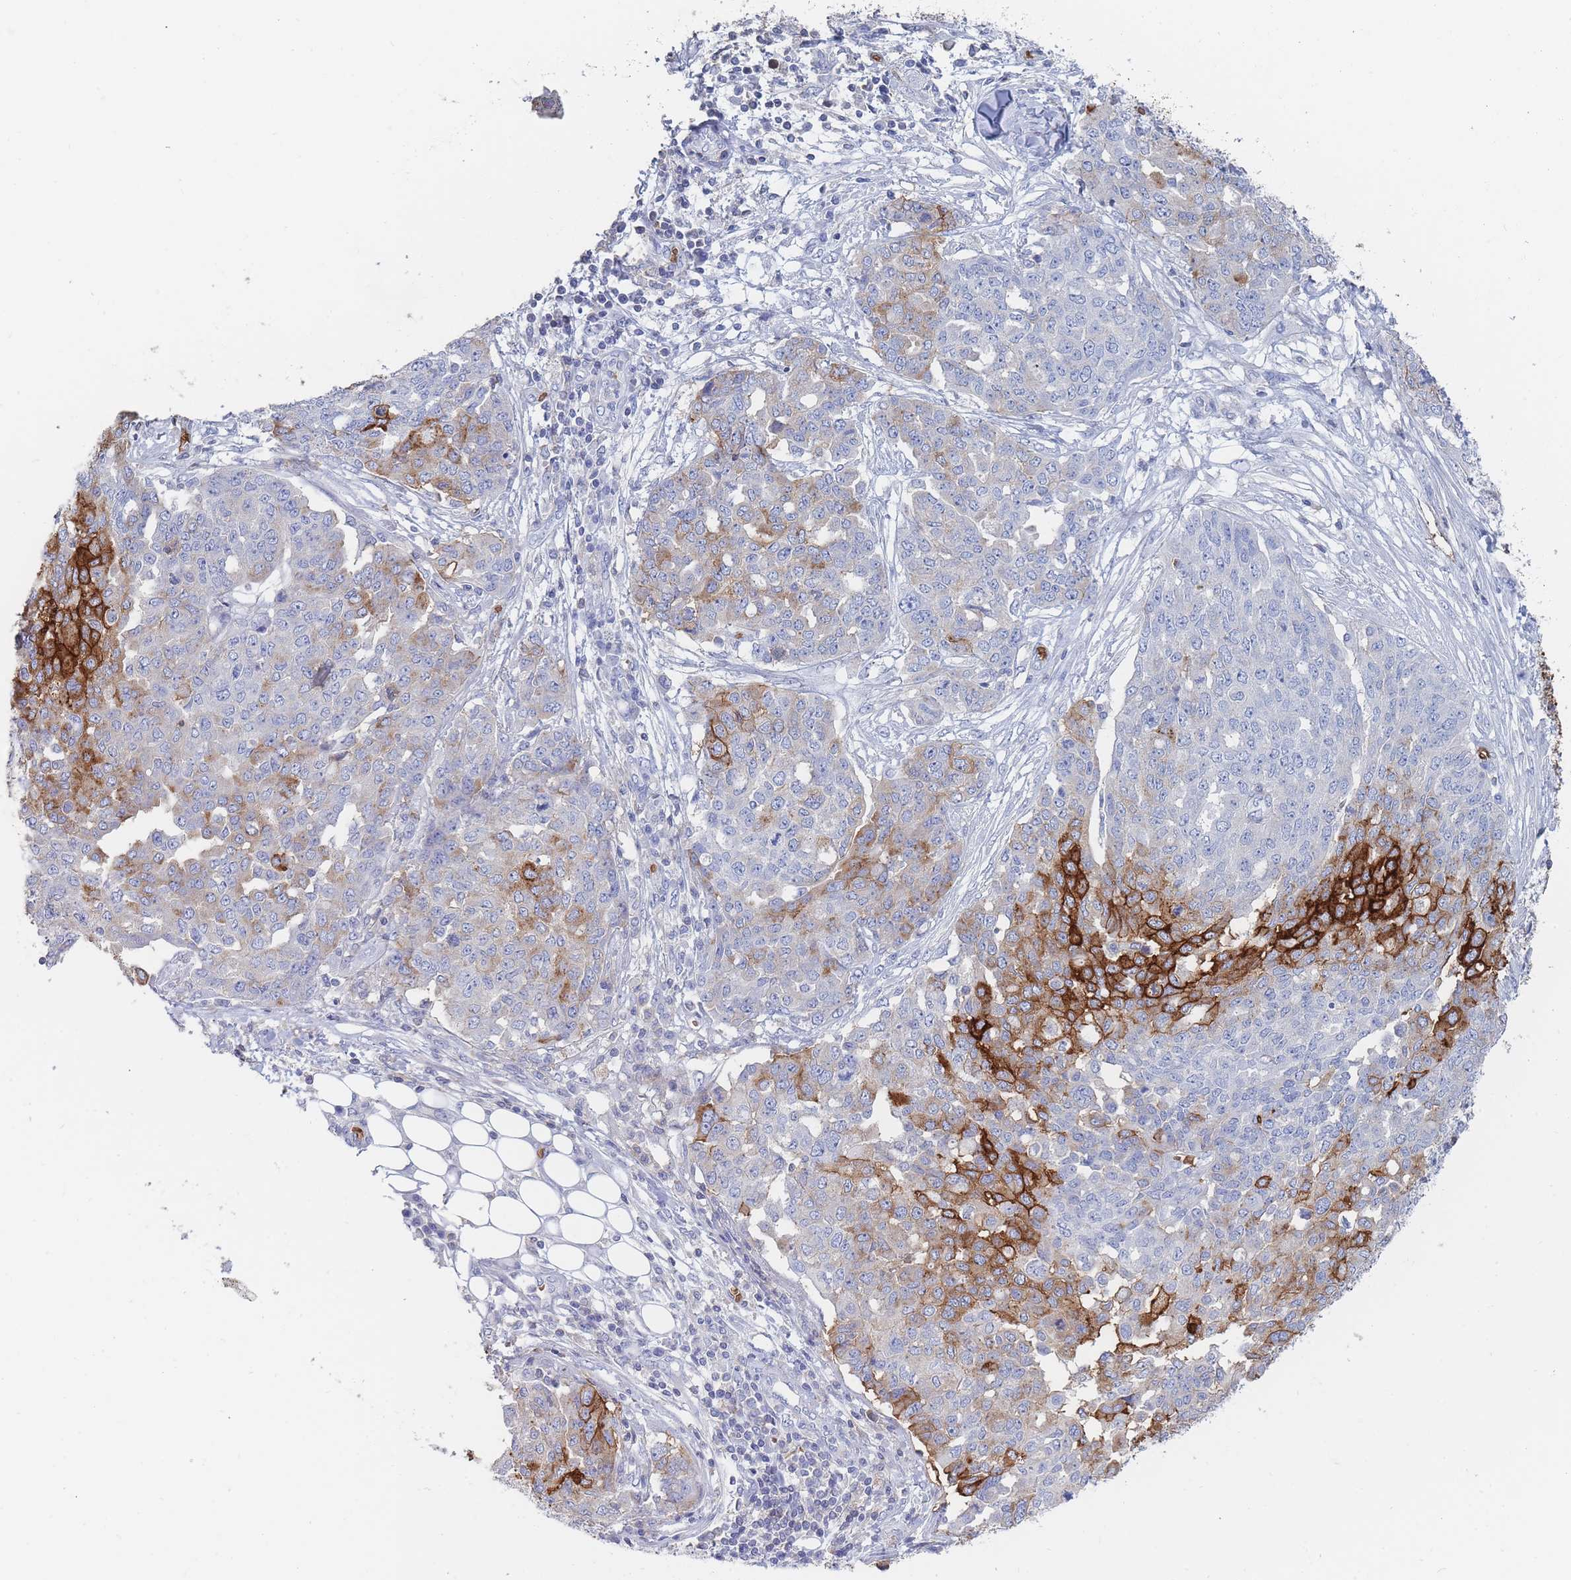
{"staining": {"intensity": "strong", "quantity": "<25%", "location": "cytoplasmic/membranous"}, "tissue": "ovarian cancer", "cell_type": "Tumor cells", "image_type": "cancer", "snomed": [{"axis": "morphology", "description": "Cystadenocarcinoma, serous, NOS"}, {"axis": "topography", "description": "Soft tissue"}, {"axis": "topography", "description": "Ovary"}], "caption": "Ovarian cancer (serous cystadenocarcinoma) stained for a protein (brown) shows strong cytoplasmic/membranous positive positivity in approximately <25% of tumor cells.", "gene": "SLC2A1", "patient": {"sex": "female", "age": 57}}